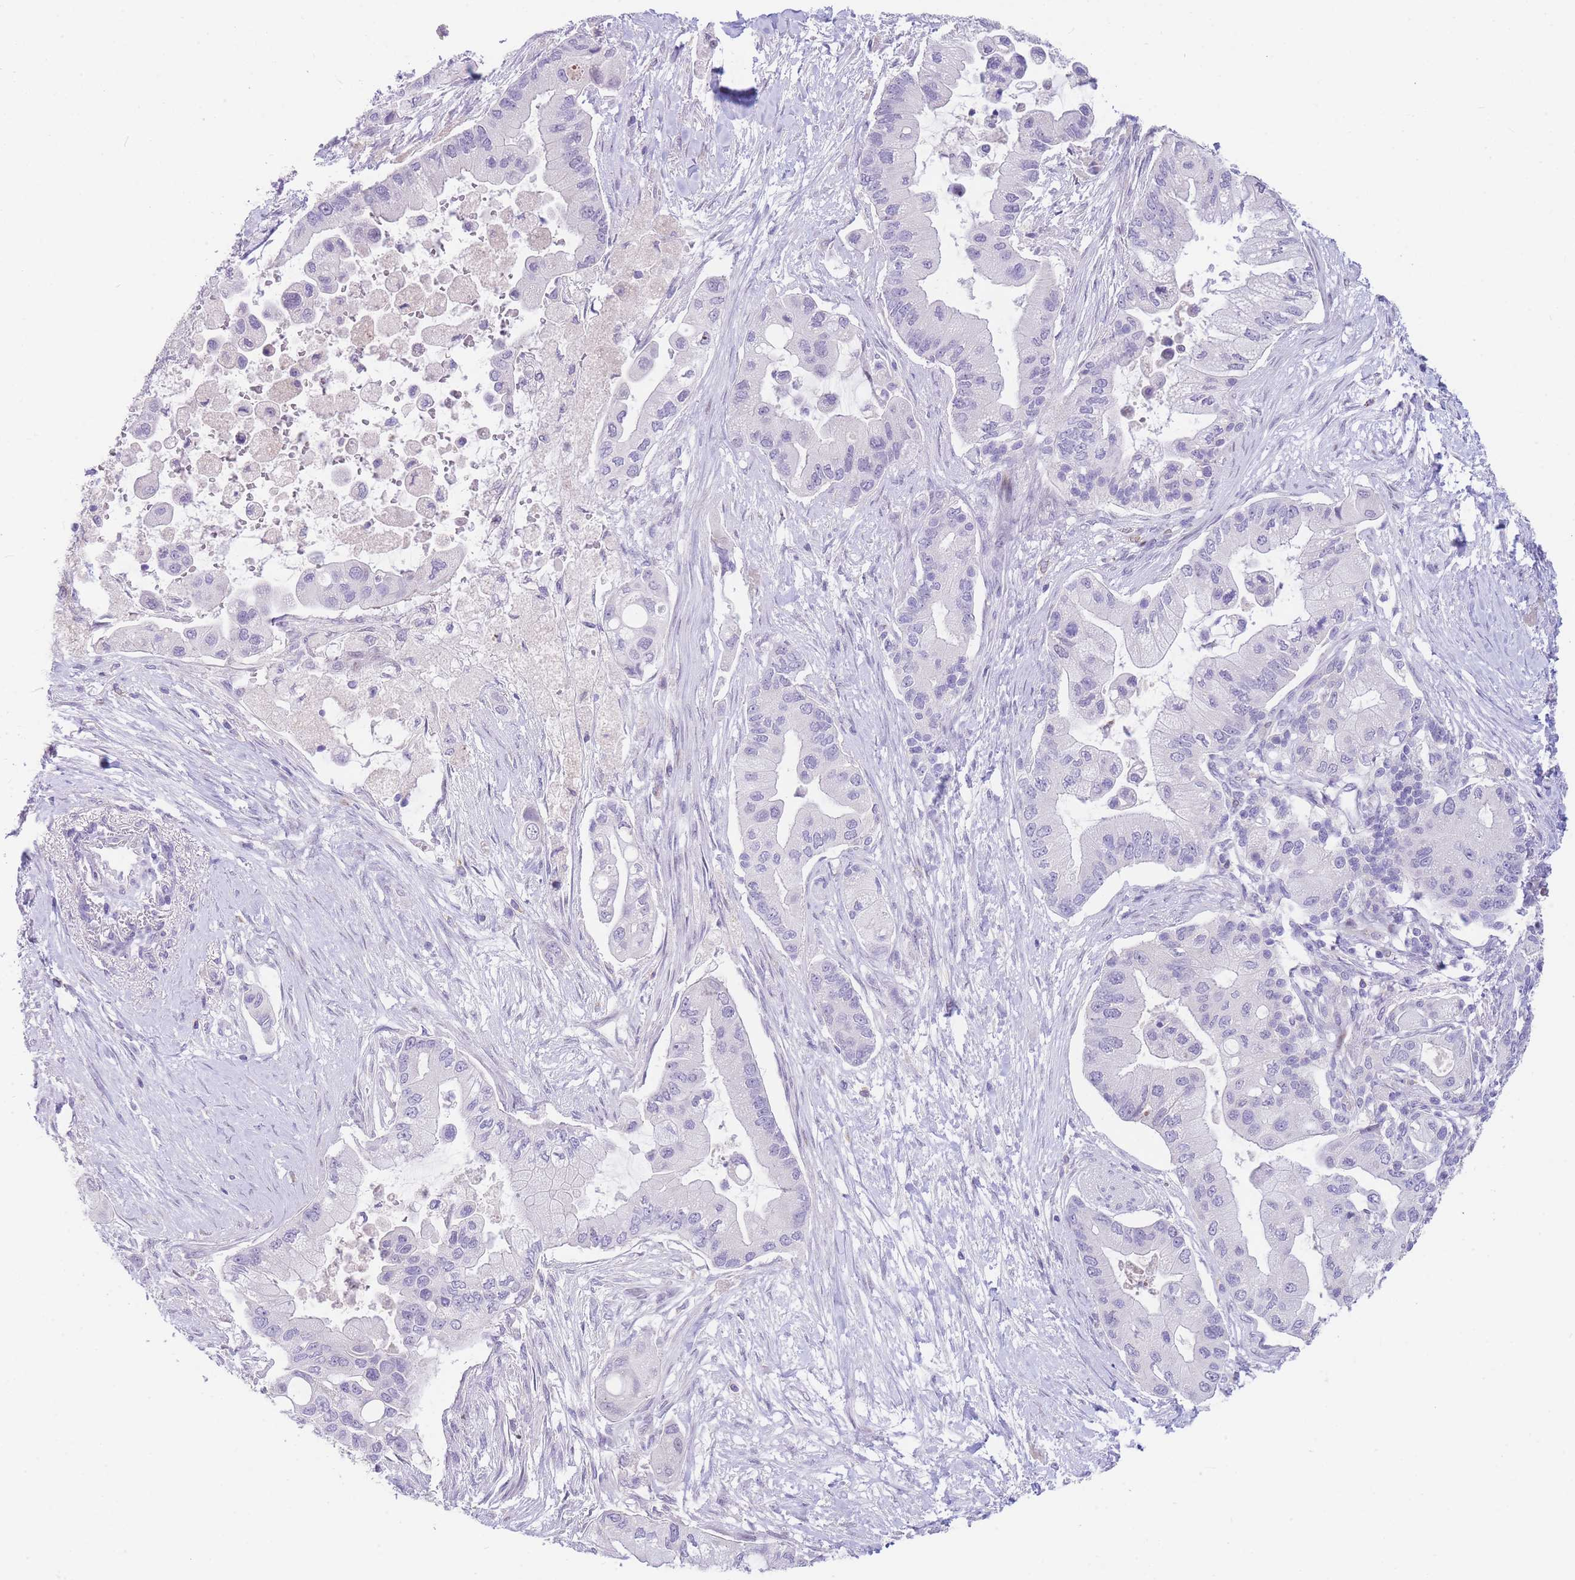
{"staining": {"intensity": "negative", "quantity": "none", "location": "none"}, "tissue": "pancreatic cancer", "cell_type": "Tumor cells", "image_type": "cancer", "snomed": [{"axis": "morphology", "description": "Adenocarcinoma, NOS"}, {"axis": "topography", "description": "Pancreas"}], "caption": "Pancreatic adenocarcinoma stained for a protein using IHC shows no staining tumor cells.", "gene": "SHCBP1", "patient": {"sex": "male", "age": 57}}